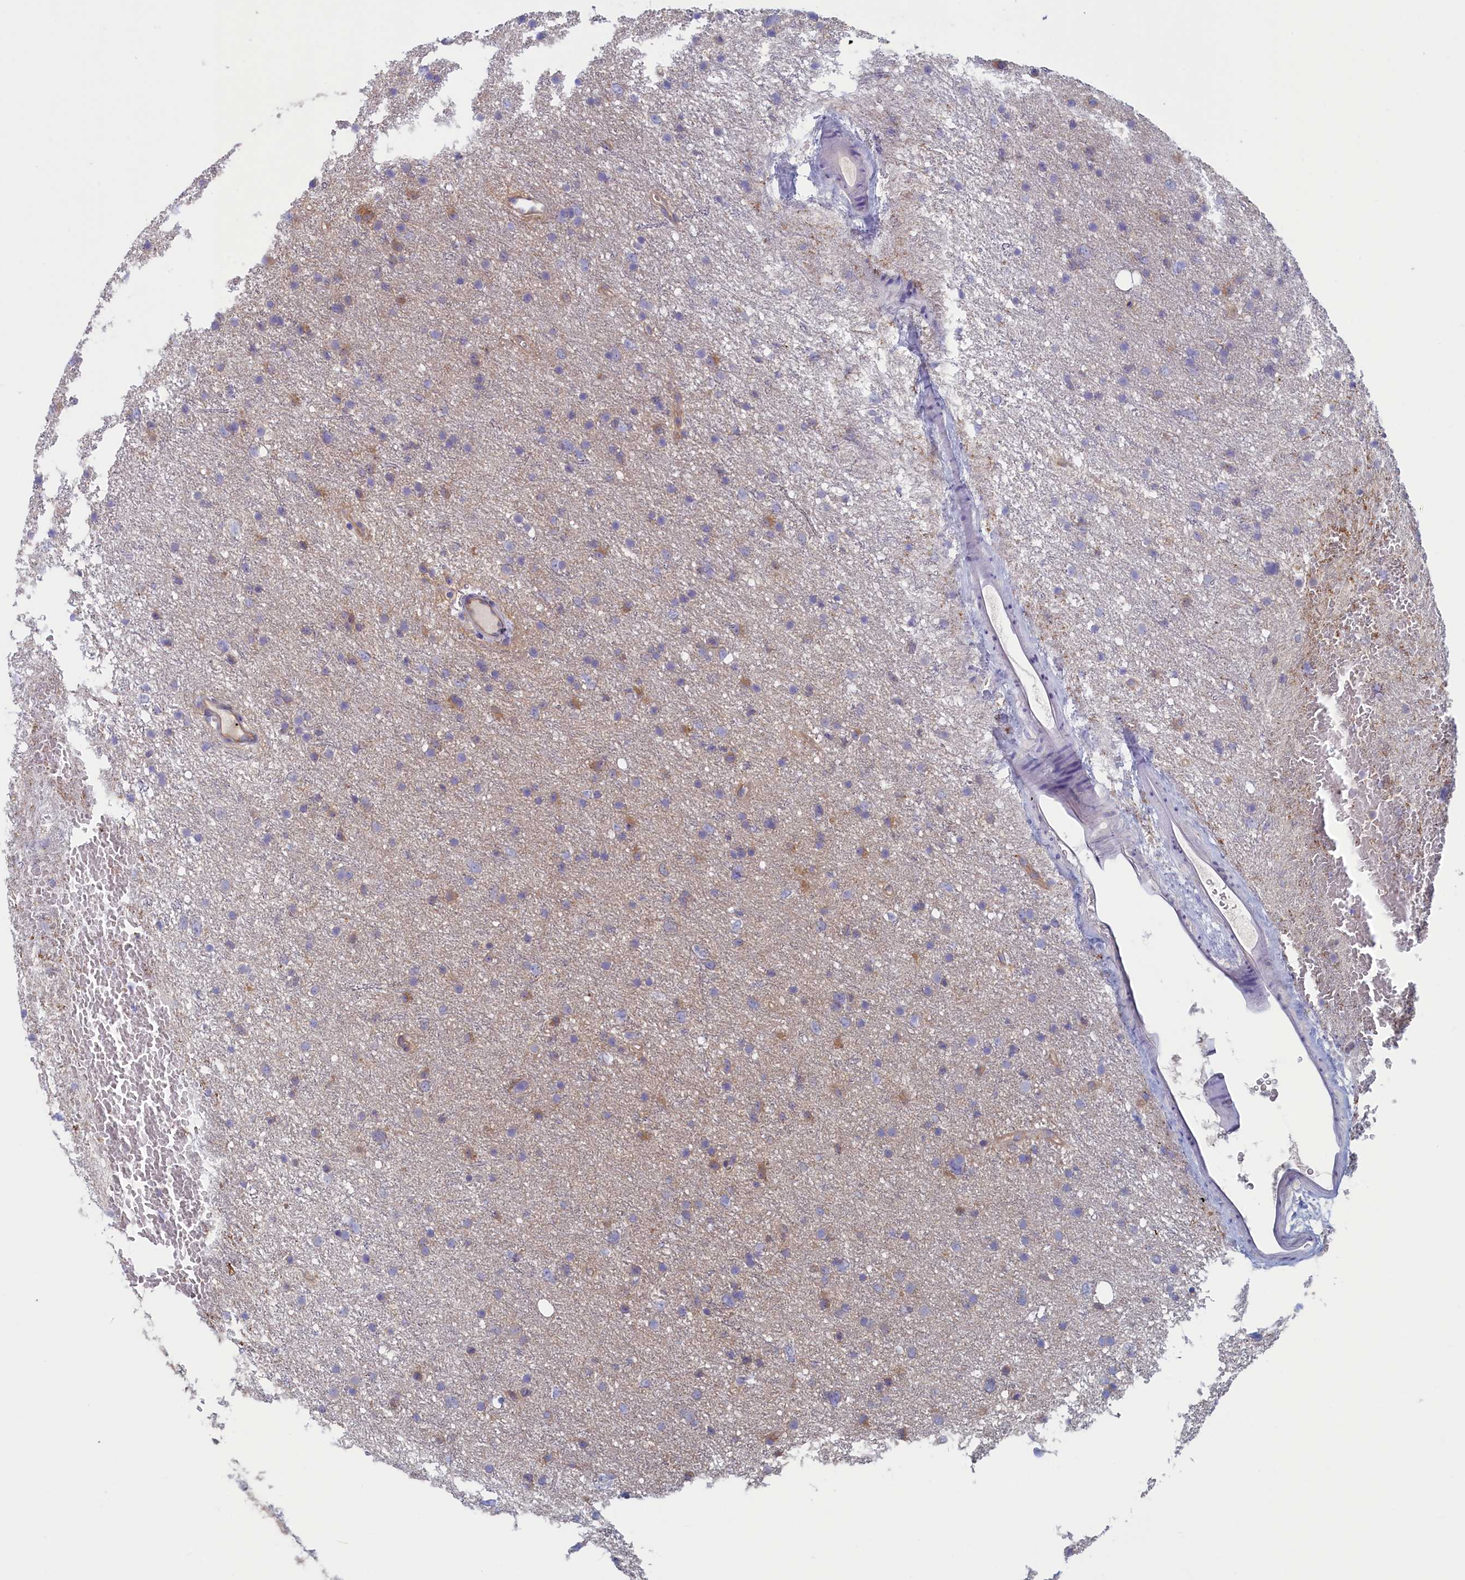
{"staining": {"intensity": "moderate", "quantity": "<25%", "location": "cytoplasmic/membranous"}, "tissue": "glioma", "cell_type": "Tumor cells", "image_type": "cancer", "snomed": [{"axis": "morphology", "description": "Glioma, malignant, Low grade"}, {"axis": "topography", "description": "Cerebral cortex"}], "caption": "Glioma stained with DAB immunohistochemistry (IHC) exhibits low levels of moderate cytoplasmic/membranous expression in about <25% of tumor cells. (Stains: DAB (3,3'-diaminobenzidine) in brown, nuclei in blue, Microscopy: brightfield microscopy at high magnification).", "gene": "SYNDIG1L", "patient": {"sex": "female", "age": 39}}